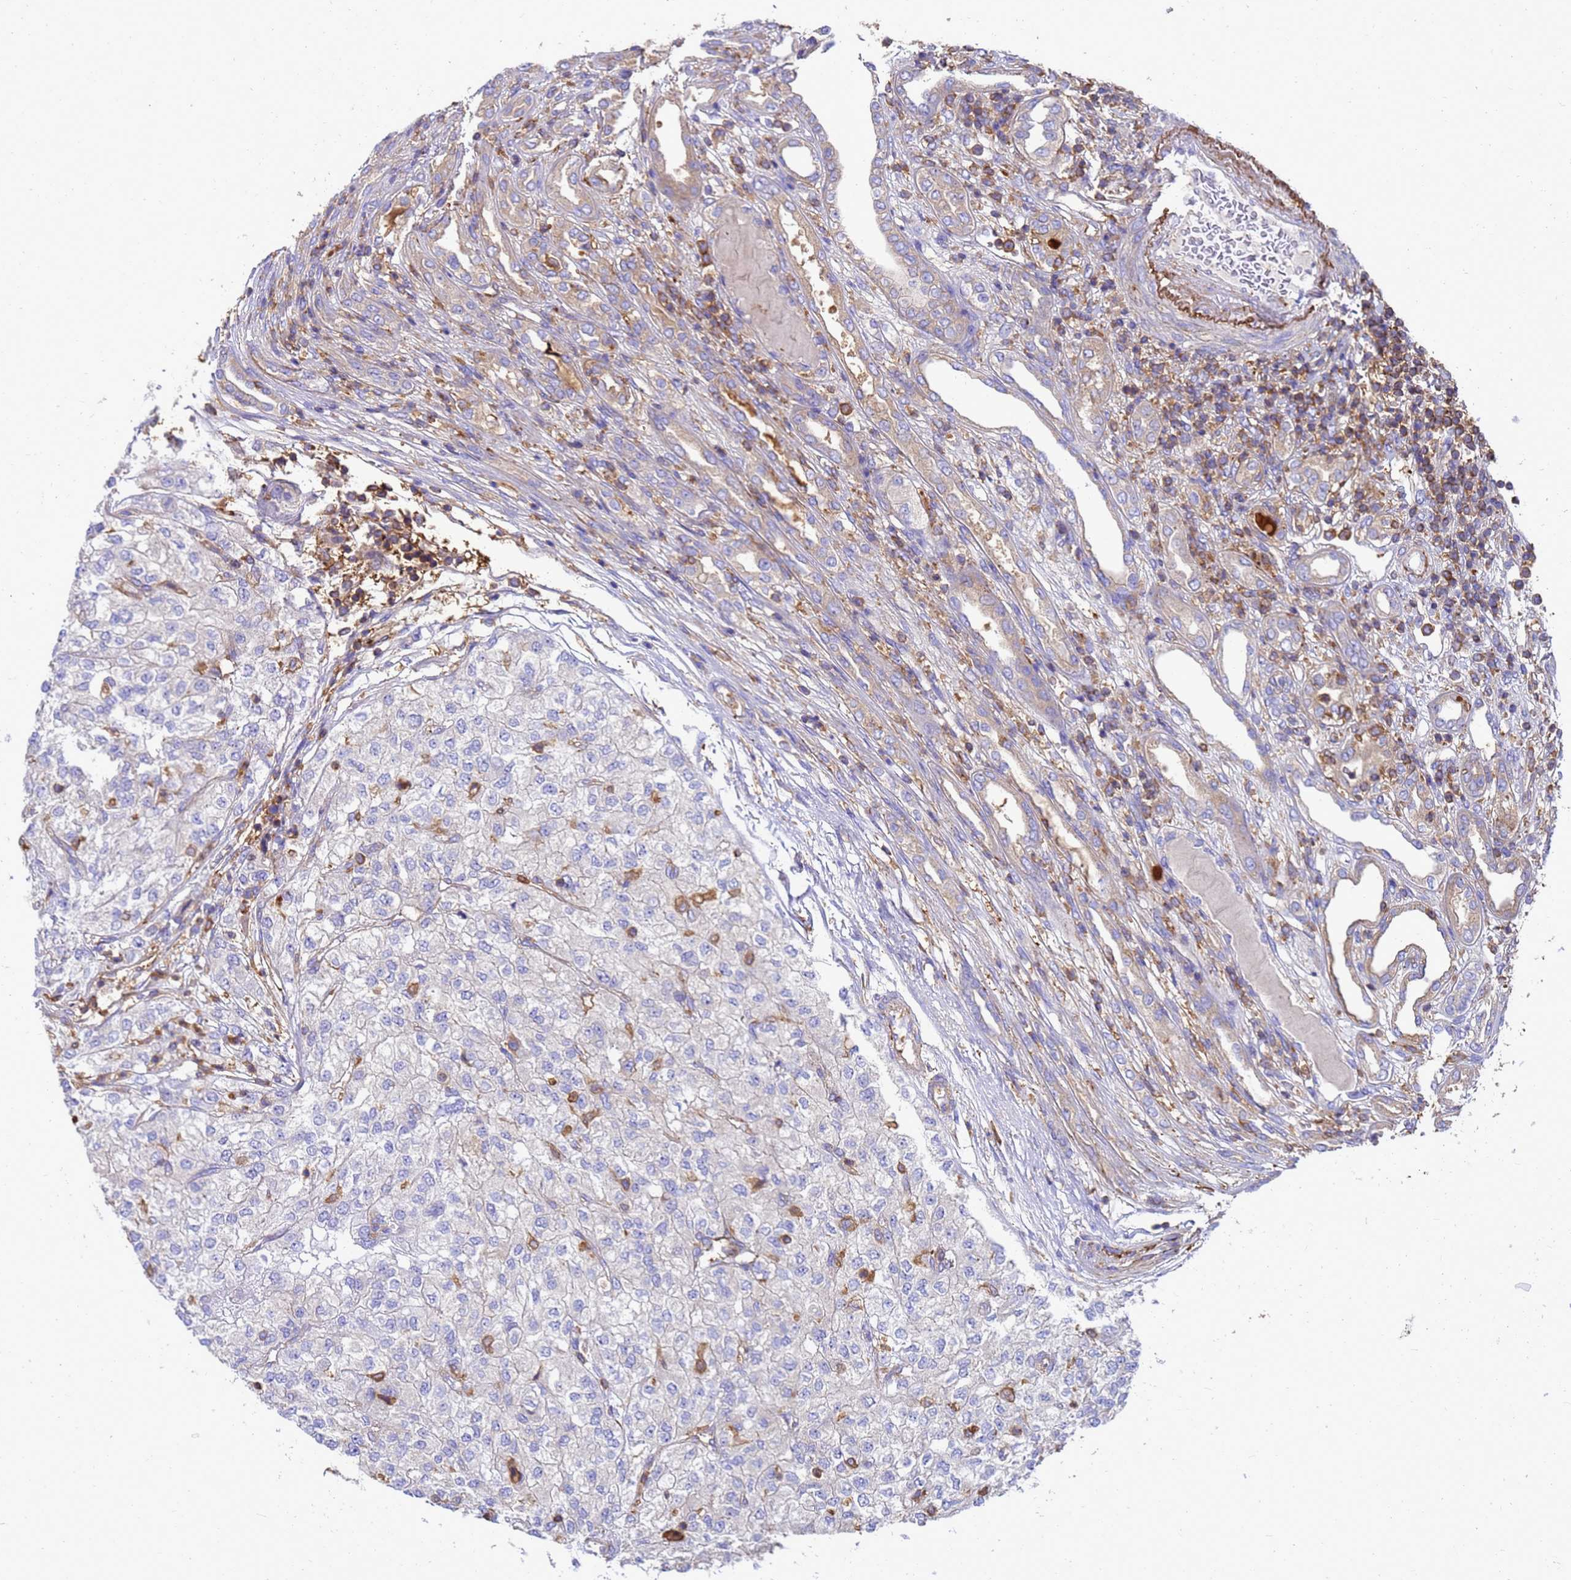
{"staining": {"intensity": "negative", "quantity": "none", "location": "none"}, "tissue": "renal cancer", "cell_type": "Tumor cells", "image_type": "cancer", "snomed": [{"axis": "morphology", "description": "Adenocarcinoma, NOS"}, {"axis": "topography", "description": "Kidney"}], "caption": "A micrograph of renal cancer (adenocarcinoma) stained for a protein reveals no brown staining in tumor cells.", "gene": "ZNF235", "patient": {"sex": "female", "age": 54}}